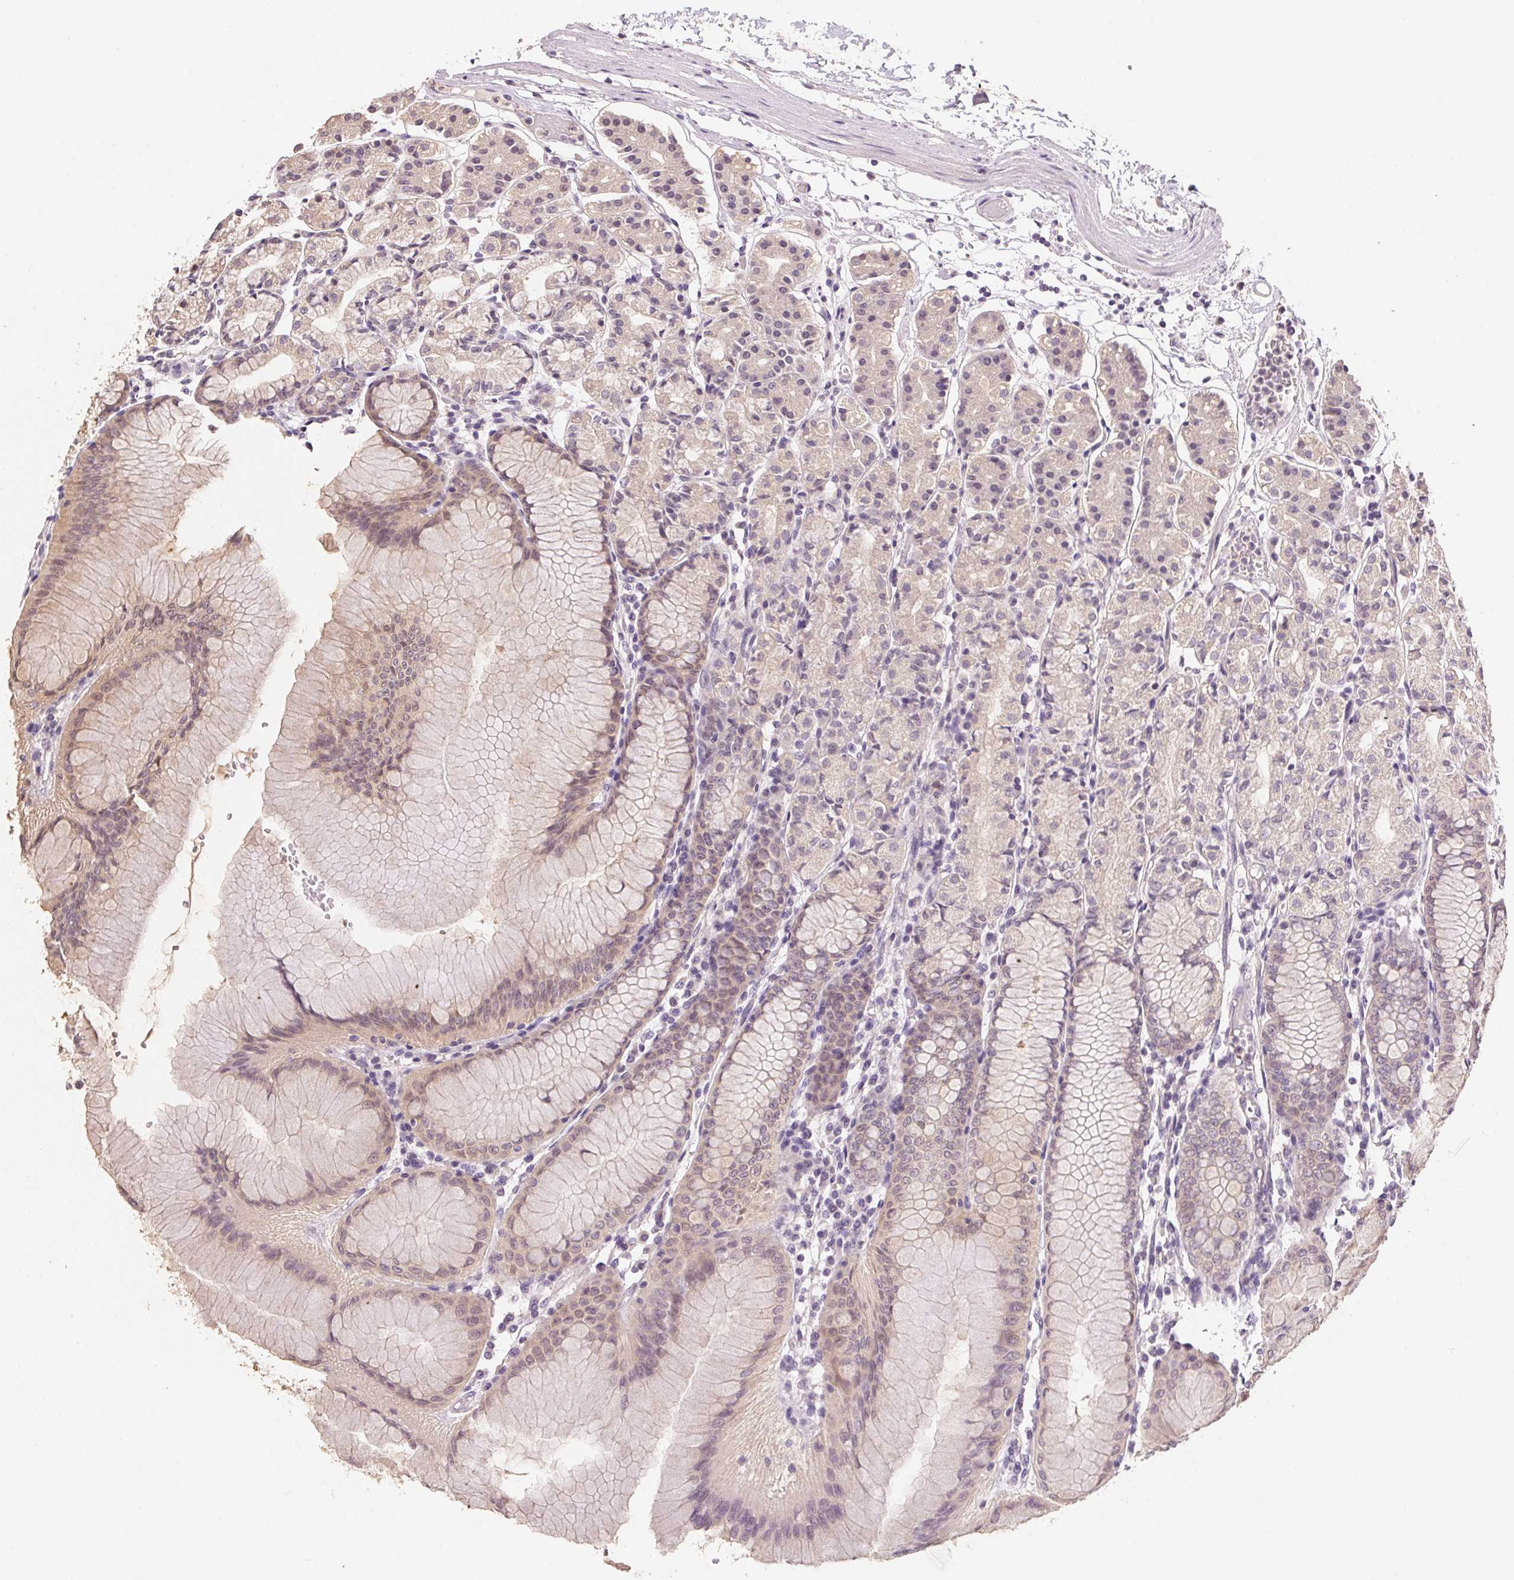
{"staining": {"intensity": "weak", "quantity": "25%-75%", "location": "cytoplasmic/membranous"}, "tissue": "stomach", "cell_type": "Glandular cells", "image_type": "normal", "snomed": [{"axis": "morphology", "description": "Normal tissue, NOS"}, {"axis": "topography", "description": "Stomach"}], "caption": "Immunohistochemistry (IHC) of unremarkable stomach shows low levels of weak cytoplasmic/membranous positivity in approximately 25%-75% of glandular cells.", "gene": "ALDH8A1", "patient": {"sex": "female", "age": 57}}